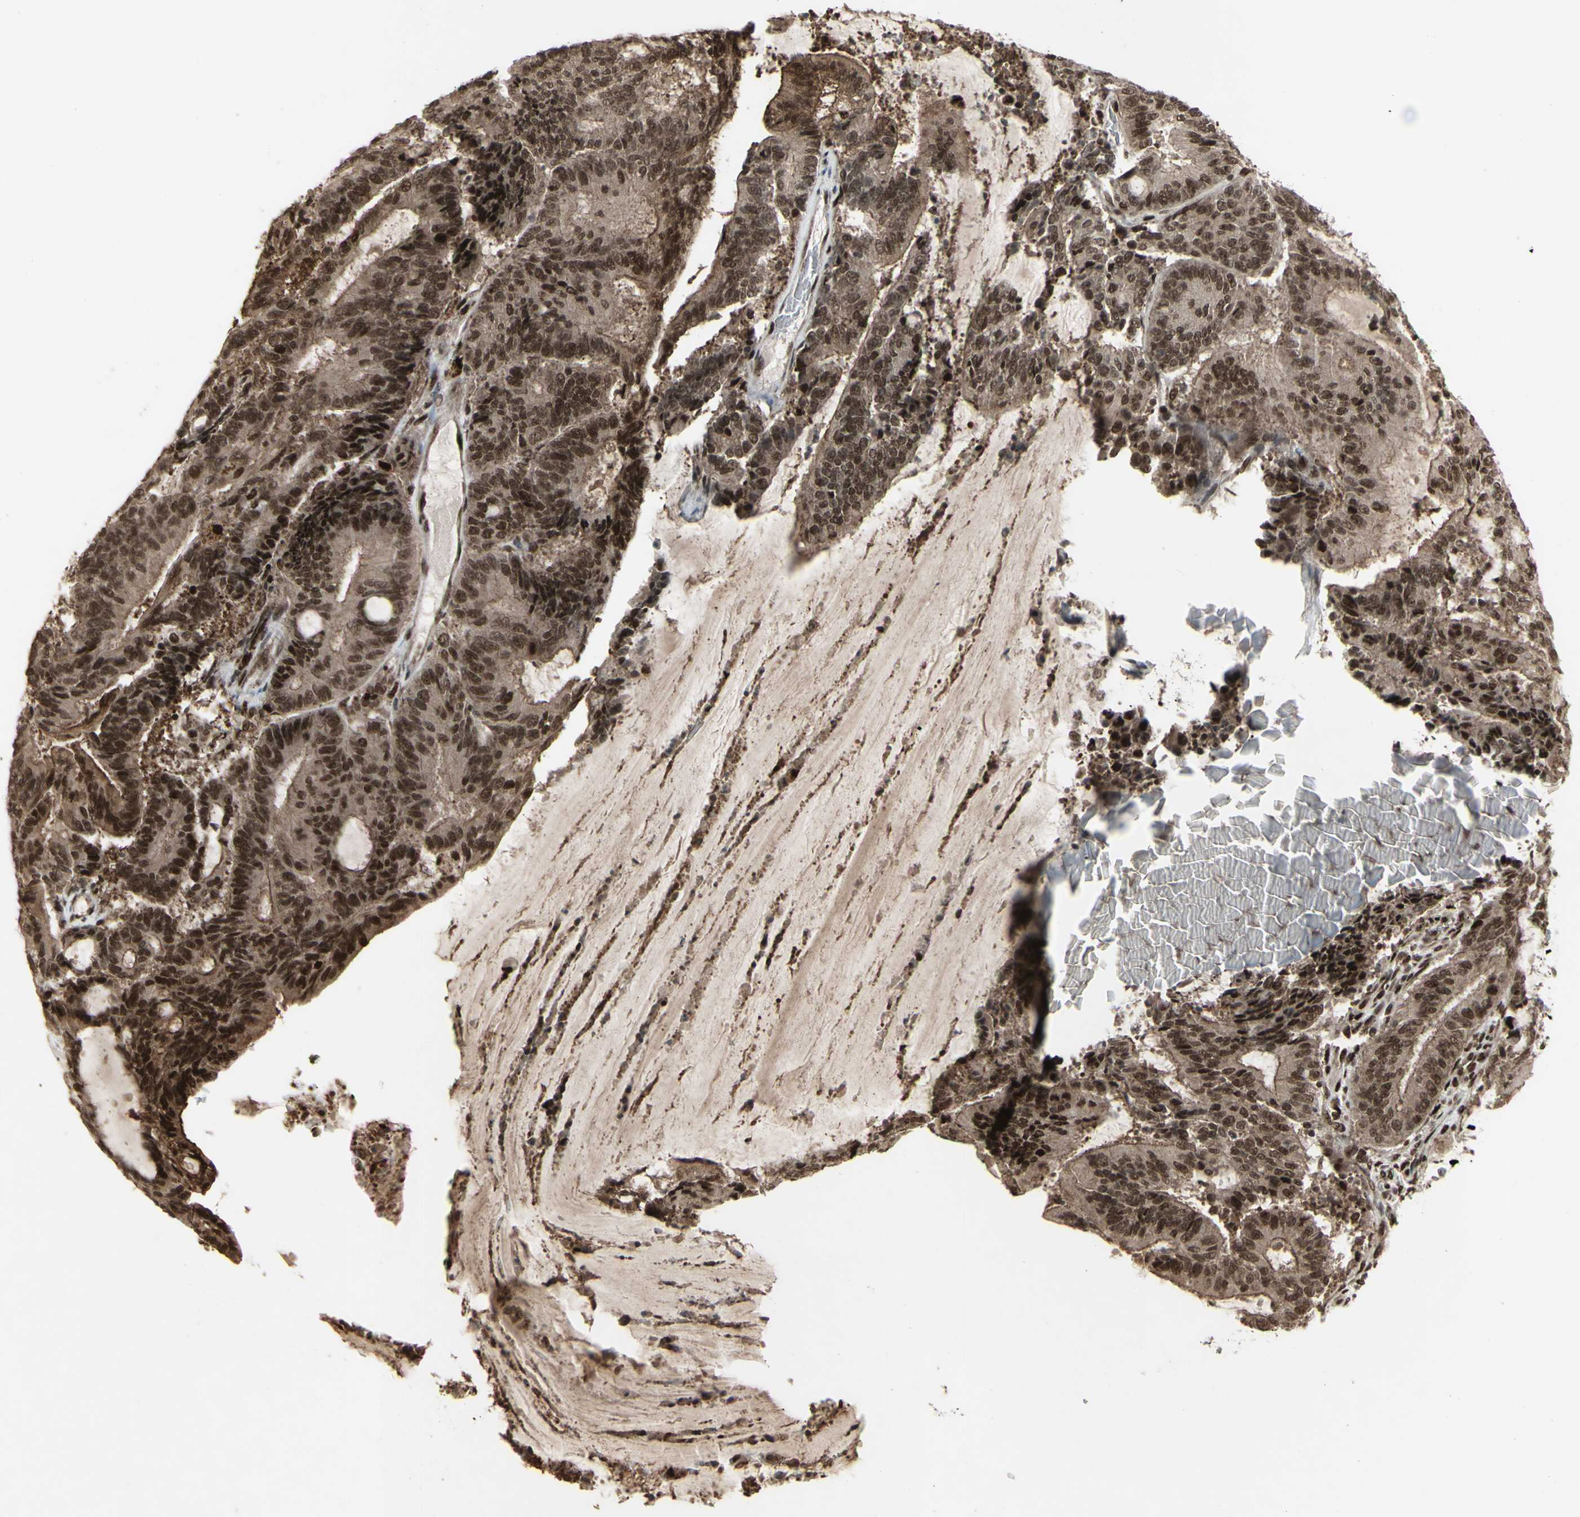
{"staining": {"intensity": "strong", "quantity": ">75%", "location": "cytoplasmic/membranous,nuclear"}, "tissue": "liver cancer", "cell_type": "Tumor cells", "image_type": "cancer", "snomed": [{"axis": "morphology", "description": "Cholangiocarcinoma"}, {"axis": "topography", "description": "Liver"}], "caption": "A histopathology image showing strong cytoplasmic/membranous and nuclear positivity in approximately >75% of tumor cells in liver cancer, as visualized by brown immunohistochemical staining.", "gene": "CBX1", "patient": {"sex": "female", "age": 73}}